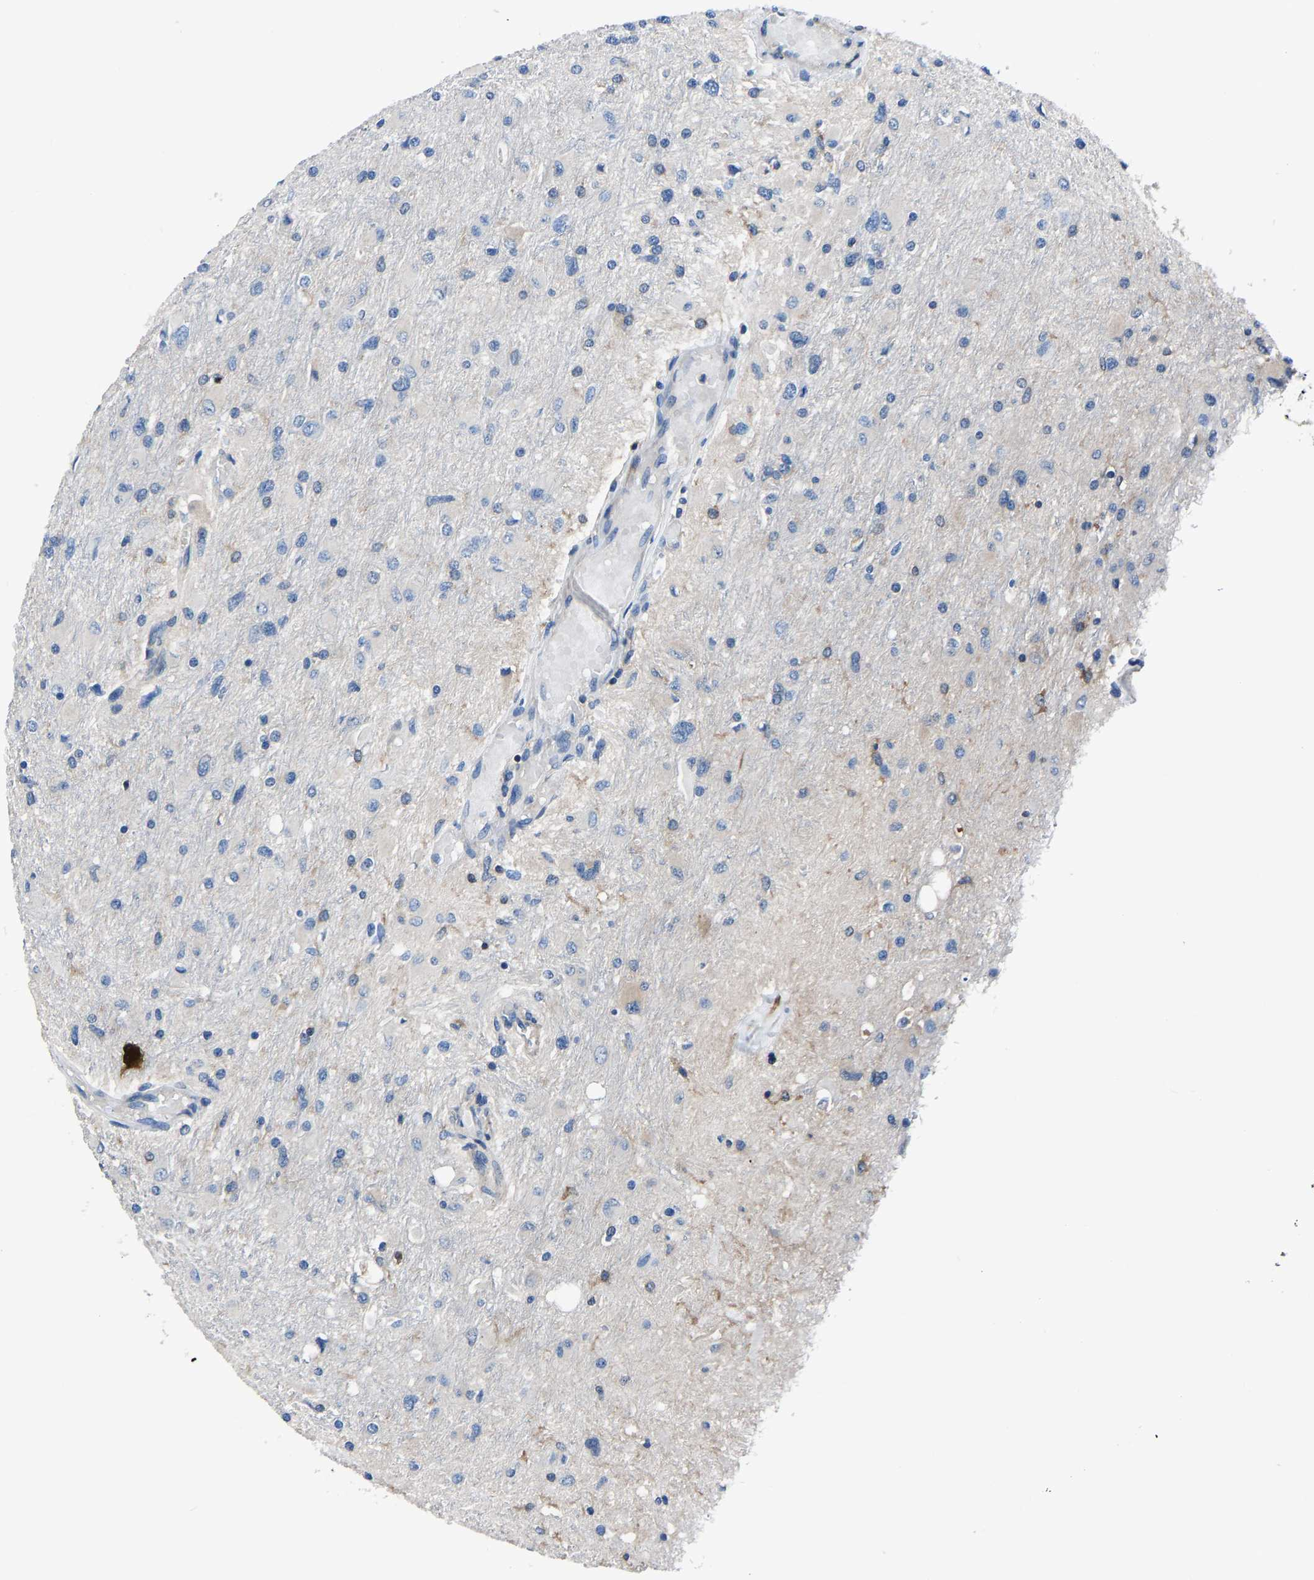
{"staining": {"intensity": "negative", "quantity": "none", "location": "none"}, "tissue": "glioma", "cell_type": "Tumor cells", "image_type": "cancer", "snomed": [{"axis": "morphology", "description": "Glioma, malignant, High grade"}, {"axis": "topography", "description": "Cerebral cortex"}], "caption": "This is an IHC histopathology image of glioma. There is no positivity in tumor cells.", "gene": "PRKAR1A", "patient": {"sex": "female", "age": 36}}